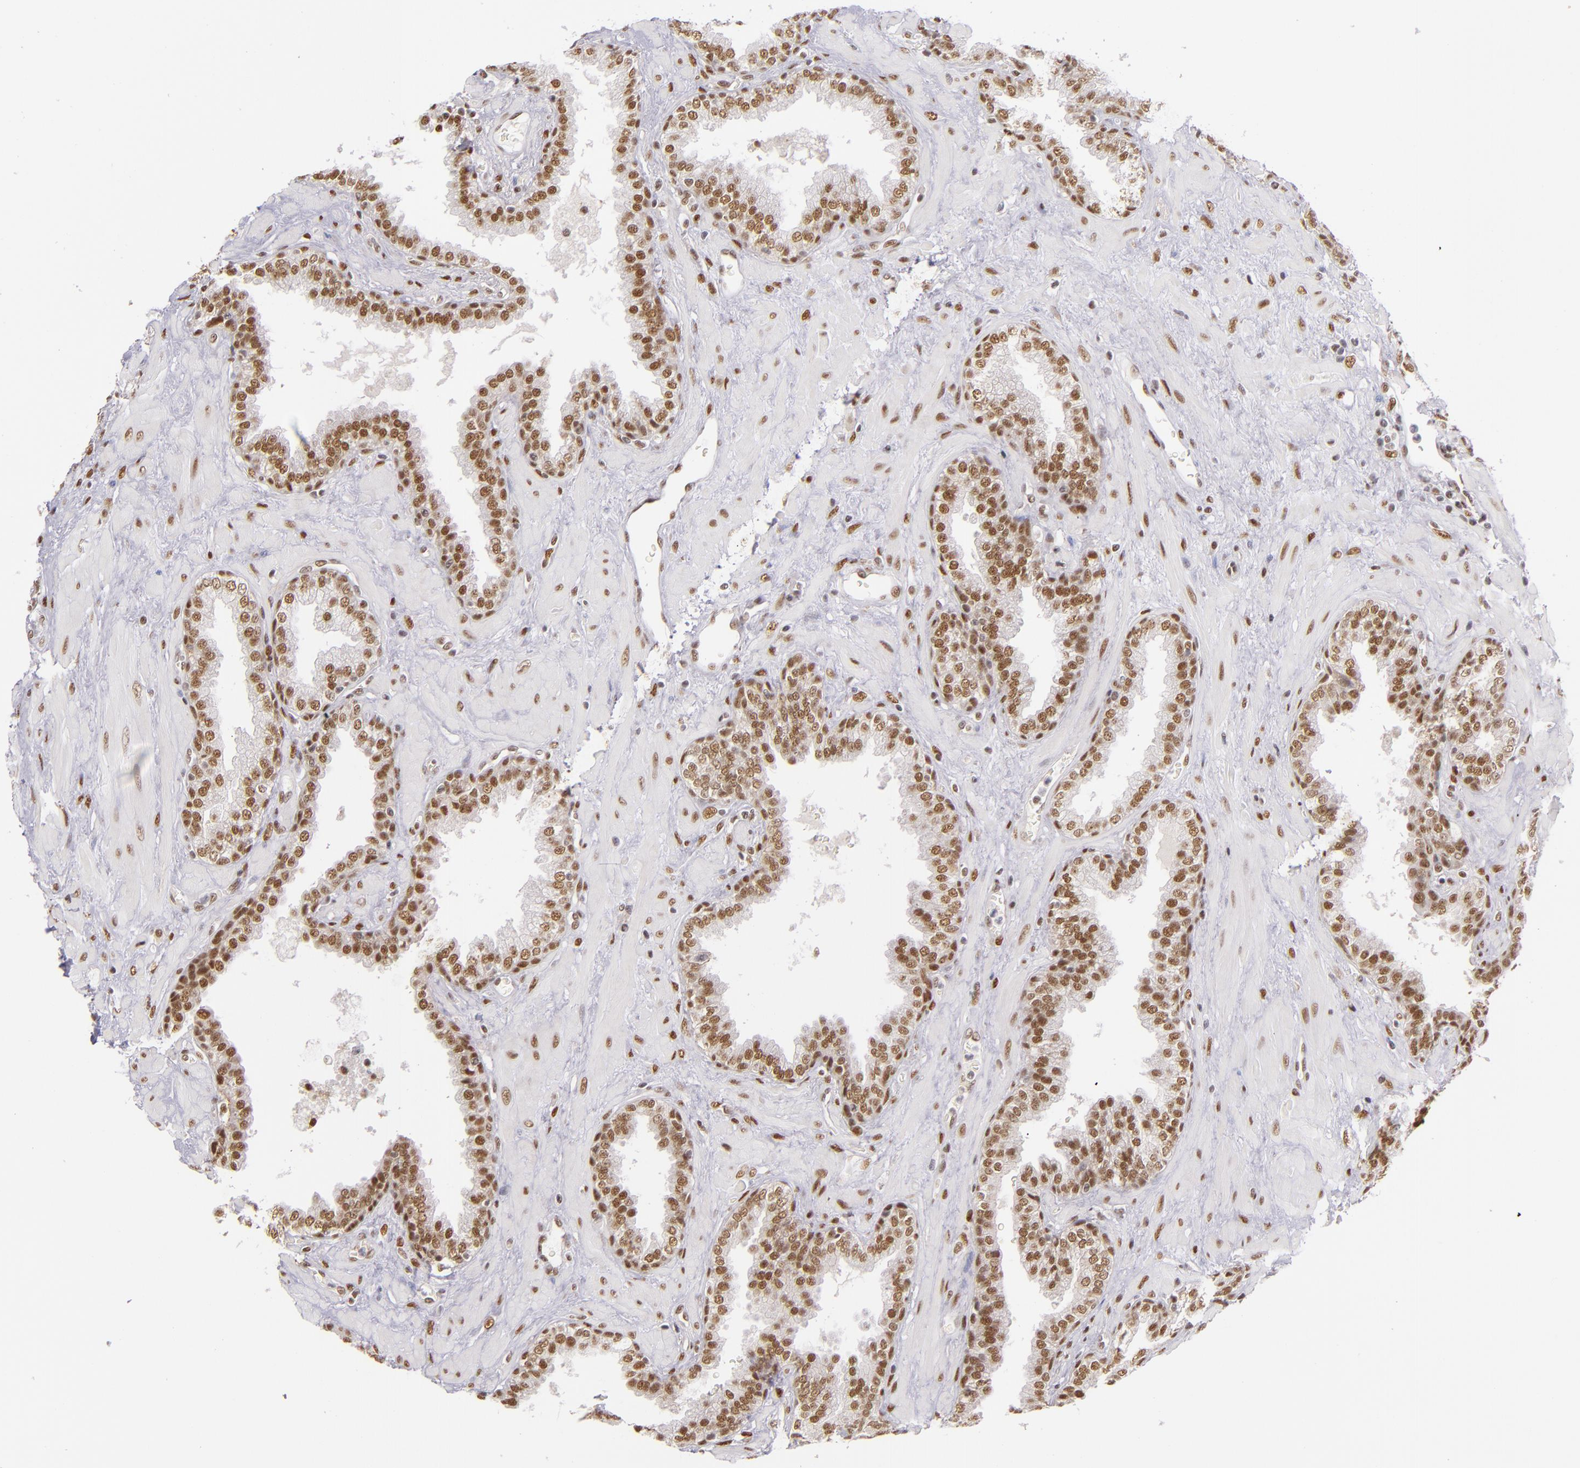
{"staining": {"intensity": "moderate", "quantity": ">75%", "location": "nuclear"}, "tissue": "prostate", "cell_type": "Glandular cells", "image_type": "normal", "snomed": [{"axis": "morphology", "description": "Normal tissue, NOS"}, {"axis": "topography", "description": "Prostate"}], "caption": "IHC histopathology image of normal prostate stained for a protein (brown), which exhibits medium levels of moderate nuclear positivity in about >75% of glandular cells.", "gene": "NCOR2", "patient": {"sex": "male", "age": 51}}